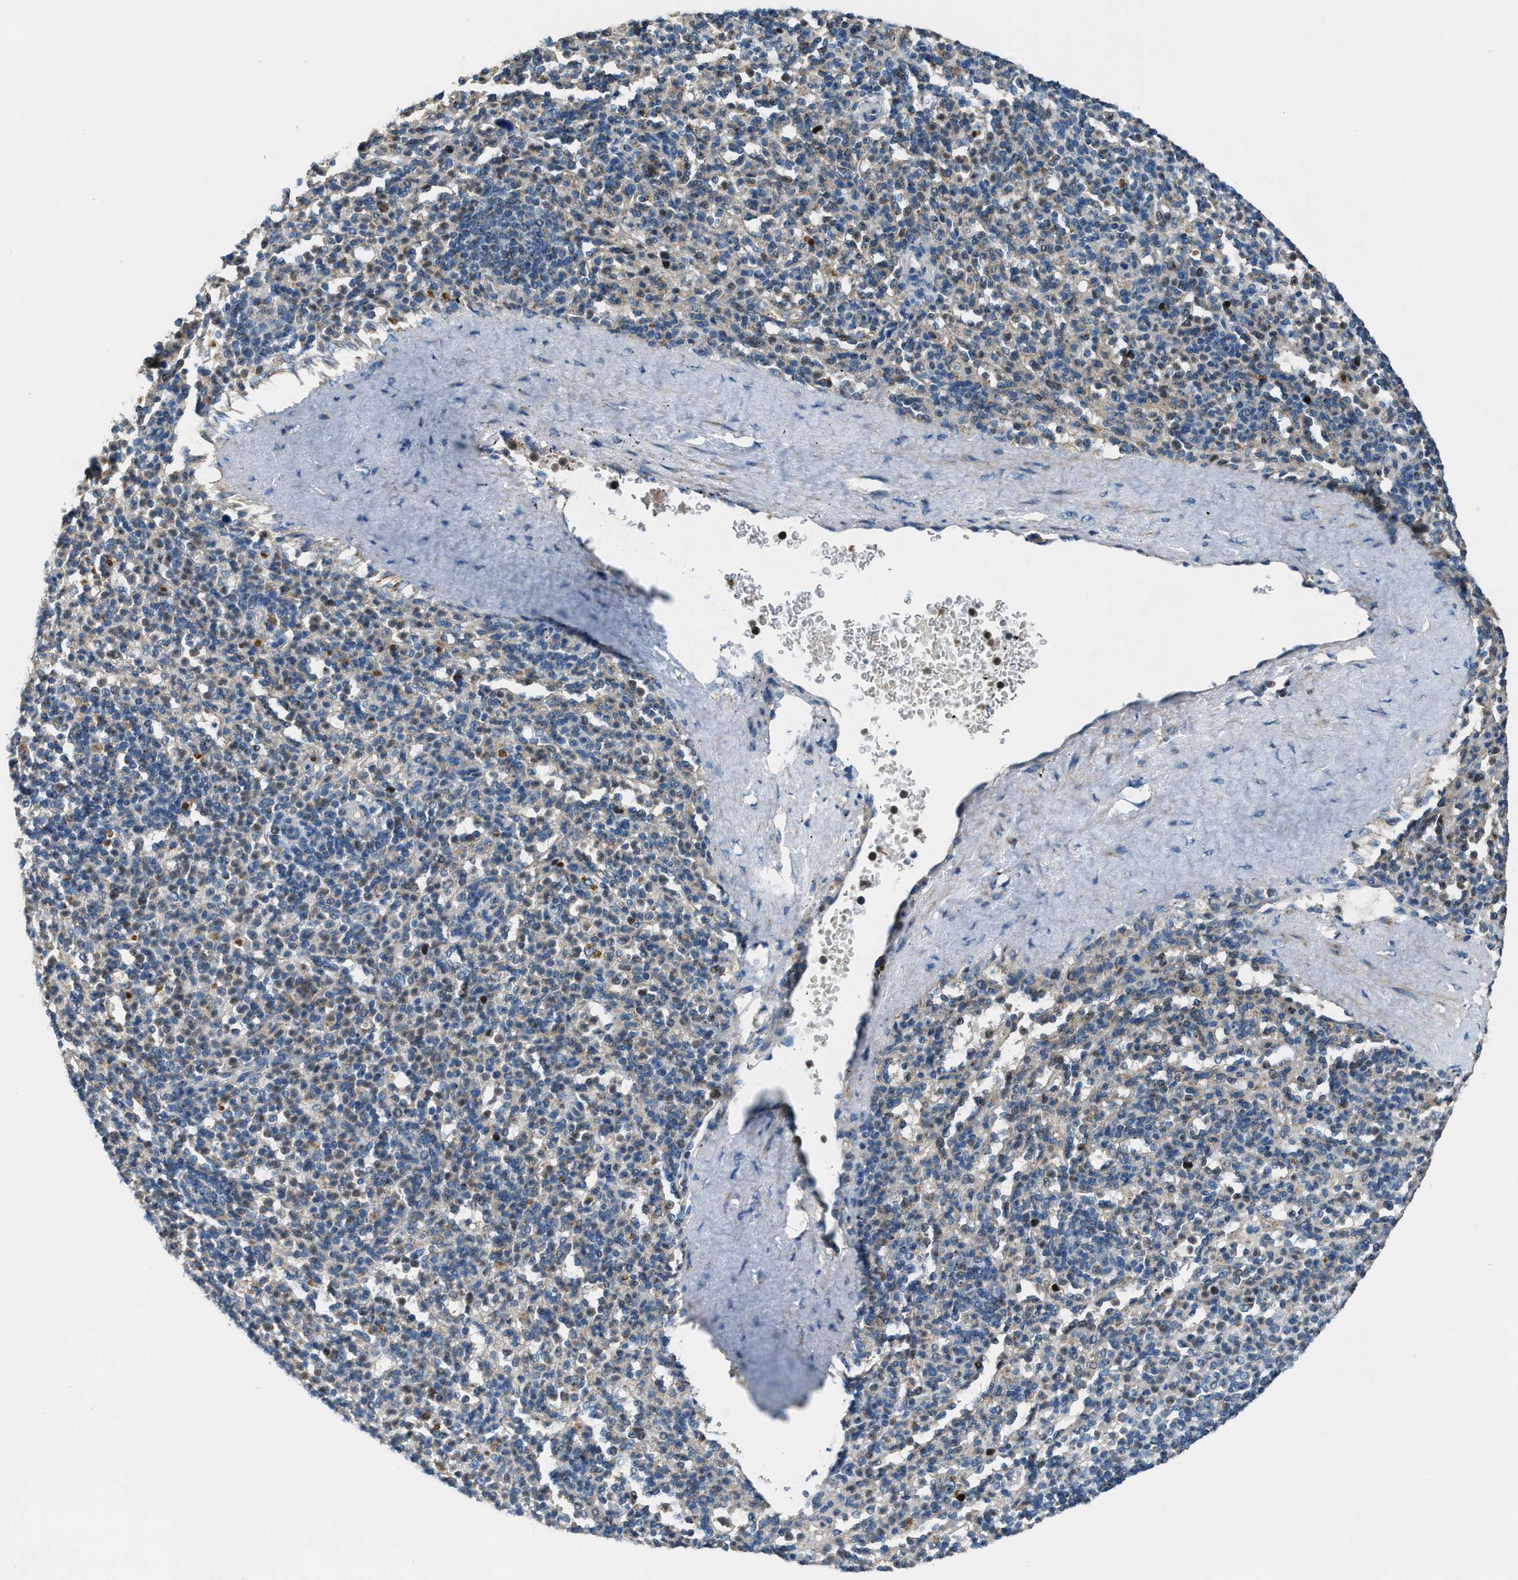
{"staining": {"intensity": "moderate", "quantity": "25%-75%", "location": "cytoplasmic/membranous"}, "tissue": "spleen", "cell_type": "Cells in red pulp", "image_type": "normal", "snomed": [{"axis": "morphology", "description": "Normal tissue, NOS"}, {"axis": "topography", "description": "Spleen"}], "caption": "High-magnification brightfield microscopy of benign spleen stained with DAB (3,3'-diaminobenzidine) (brown) and counterstained with hematoxylin (blue). cells in red pulp exhibit moderate cytoplasmic/membranous staining is present in approximately25%-75% of cells. The protein of interest is stained brown, and the nuclei are stained in blue (DAB (3,3'-diaminobenzidine) IHC with brightfield microscopy, high magnification).", "gene": "SLC25A11", "patient": {"sex": "male", "age": 36}}